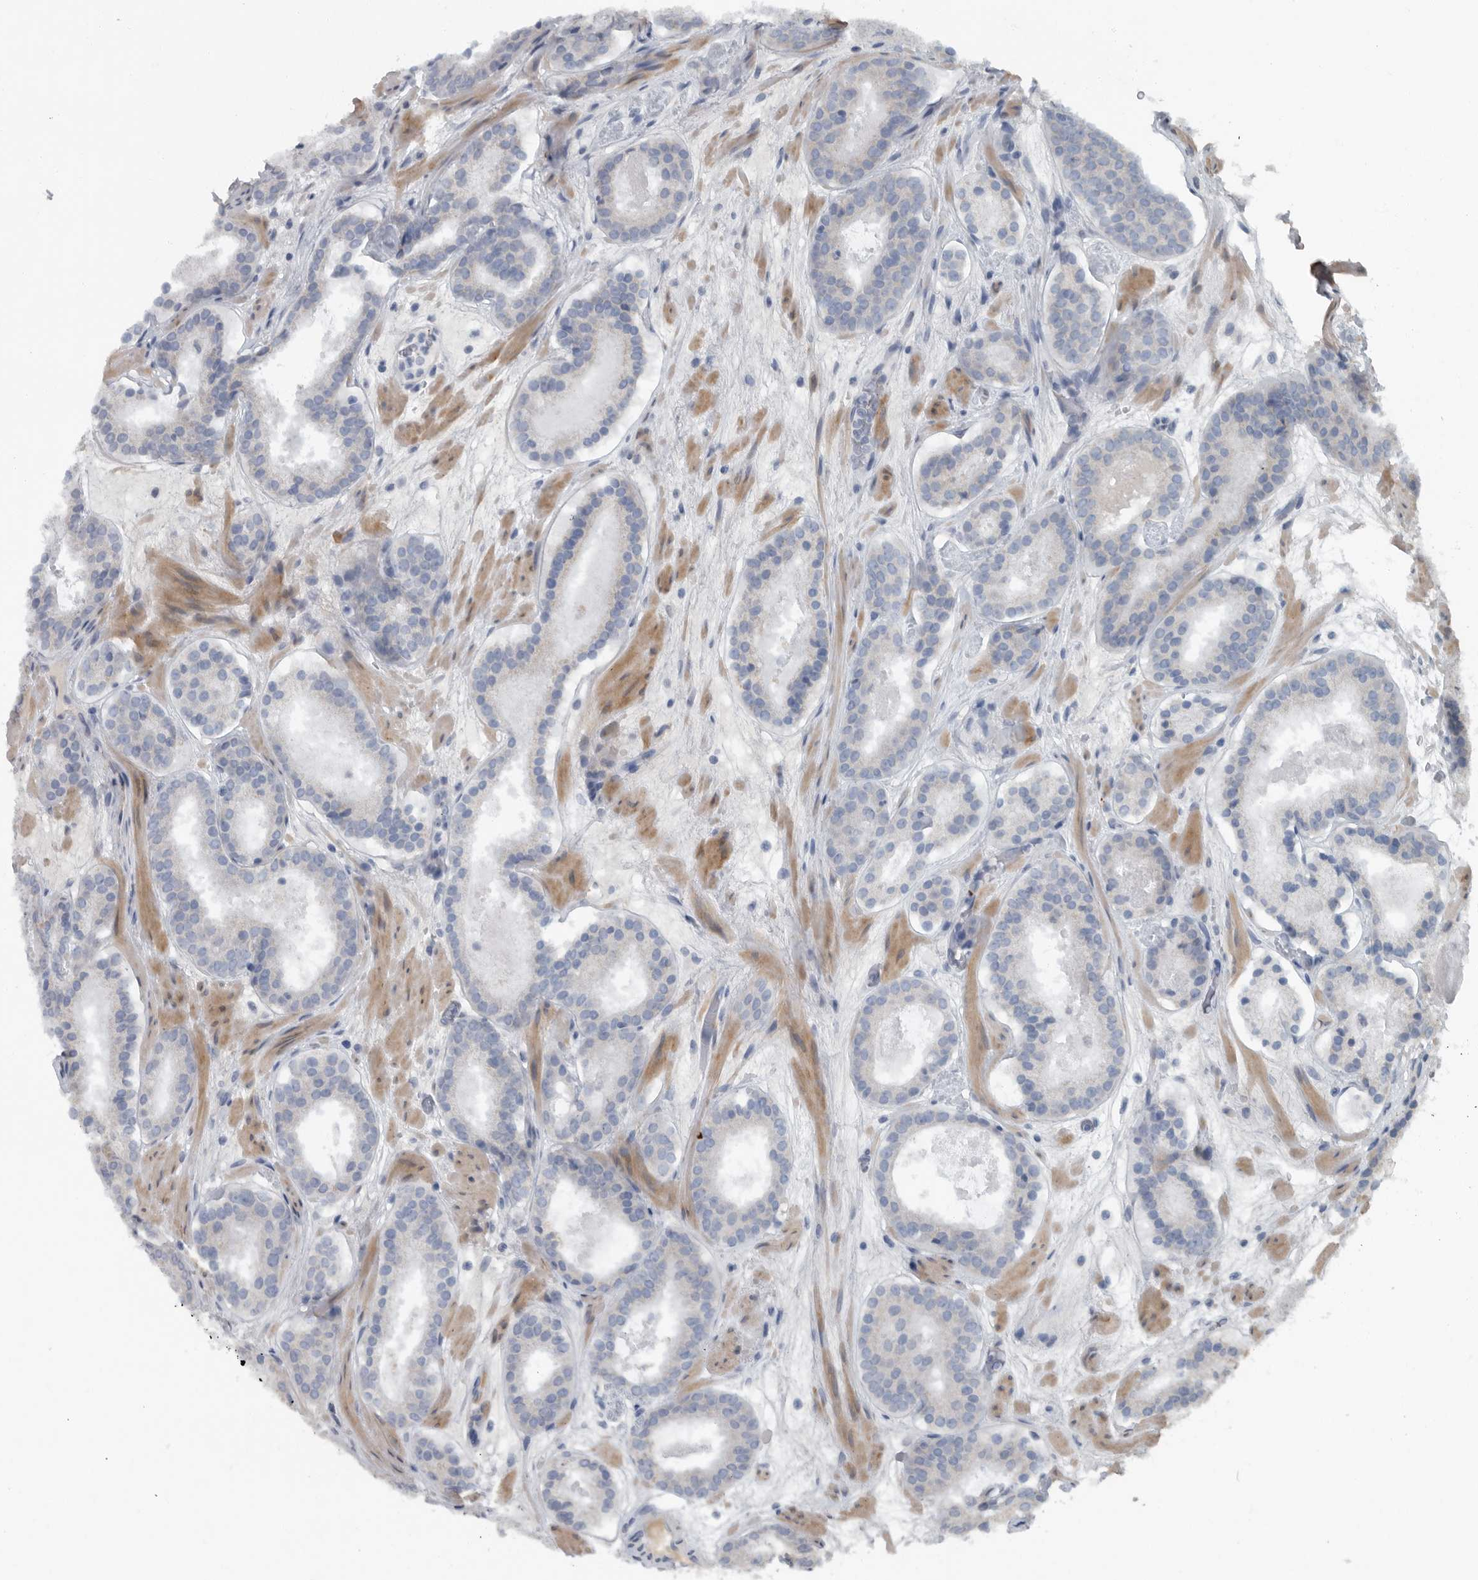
{"staining": {"intensity": "negative", "quantity": "none", "location": "none"}, "tissue": "prostate cancer", "cell_type": "Tumor cells", "image_type": "cancer", "snomed": [{"axis": "morphology", "description": "Adenocarcinoma, Low grade"}, {"axis": "topography", "description": "Prostate"}], "caption": "The histopathology image shows no staining of tumor cells in prostate cancer (adenocarcinoma (low-grade)).", "gene": "MPP3", "patient": {"sex": "male", "age": 69}}